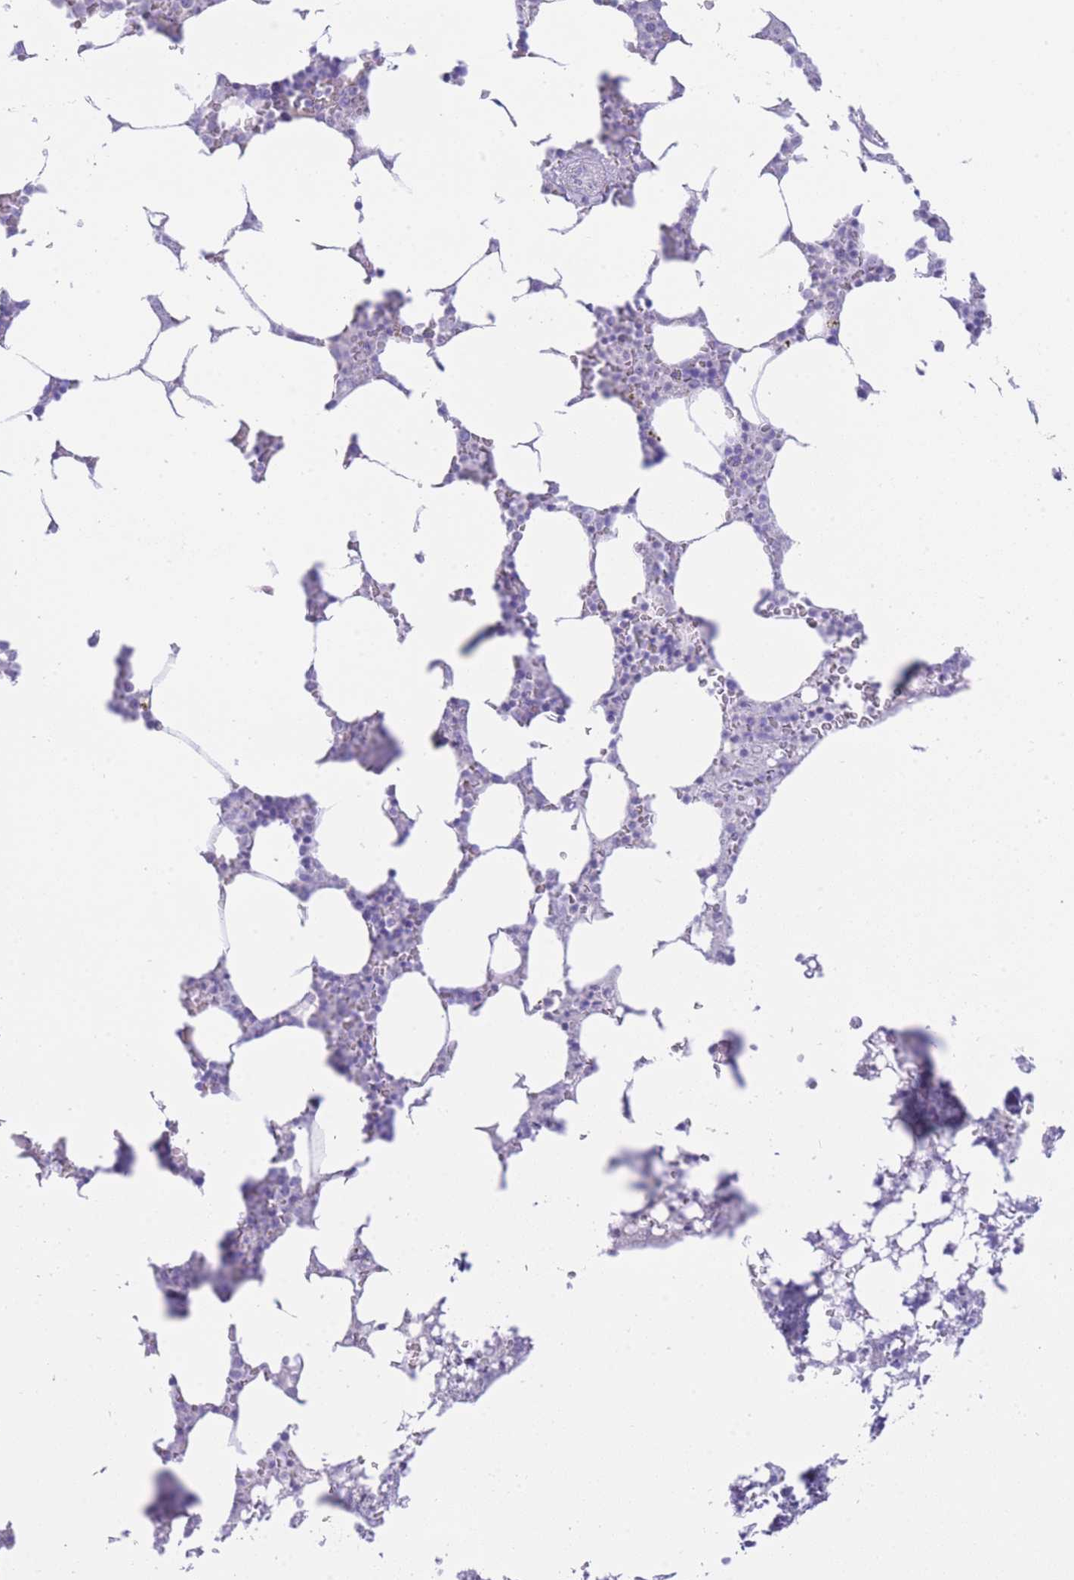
{"staining": {"intensity": "negative", "quantity": "none", "location": "none"}, "tissue": "bone marrow", "cell_type": "Hematopoietic cells", "image_type": "normal", "snomed": [{"axis": "morphology", "description": "Normal tissue, NOS"}, {"axis": "topography", "description": "Bone marrow"}], "caption": "Immunohistochemistry (IHC) of normal human bone marrow demonstrates no staining in hematopoietic cells.", "gene": "ZNF212", "patient": {"sex": "male", "age": 64}}